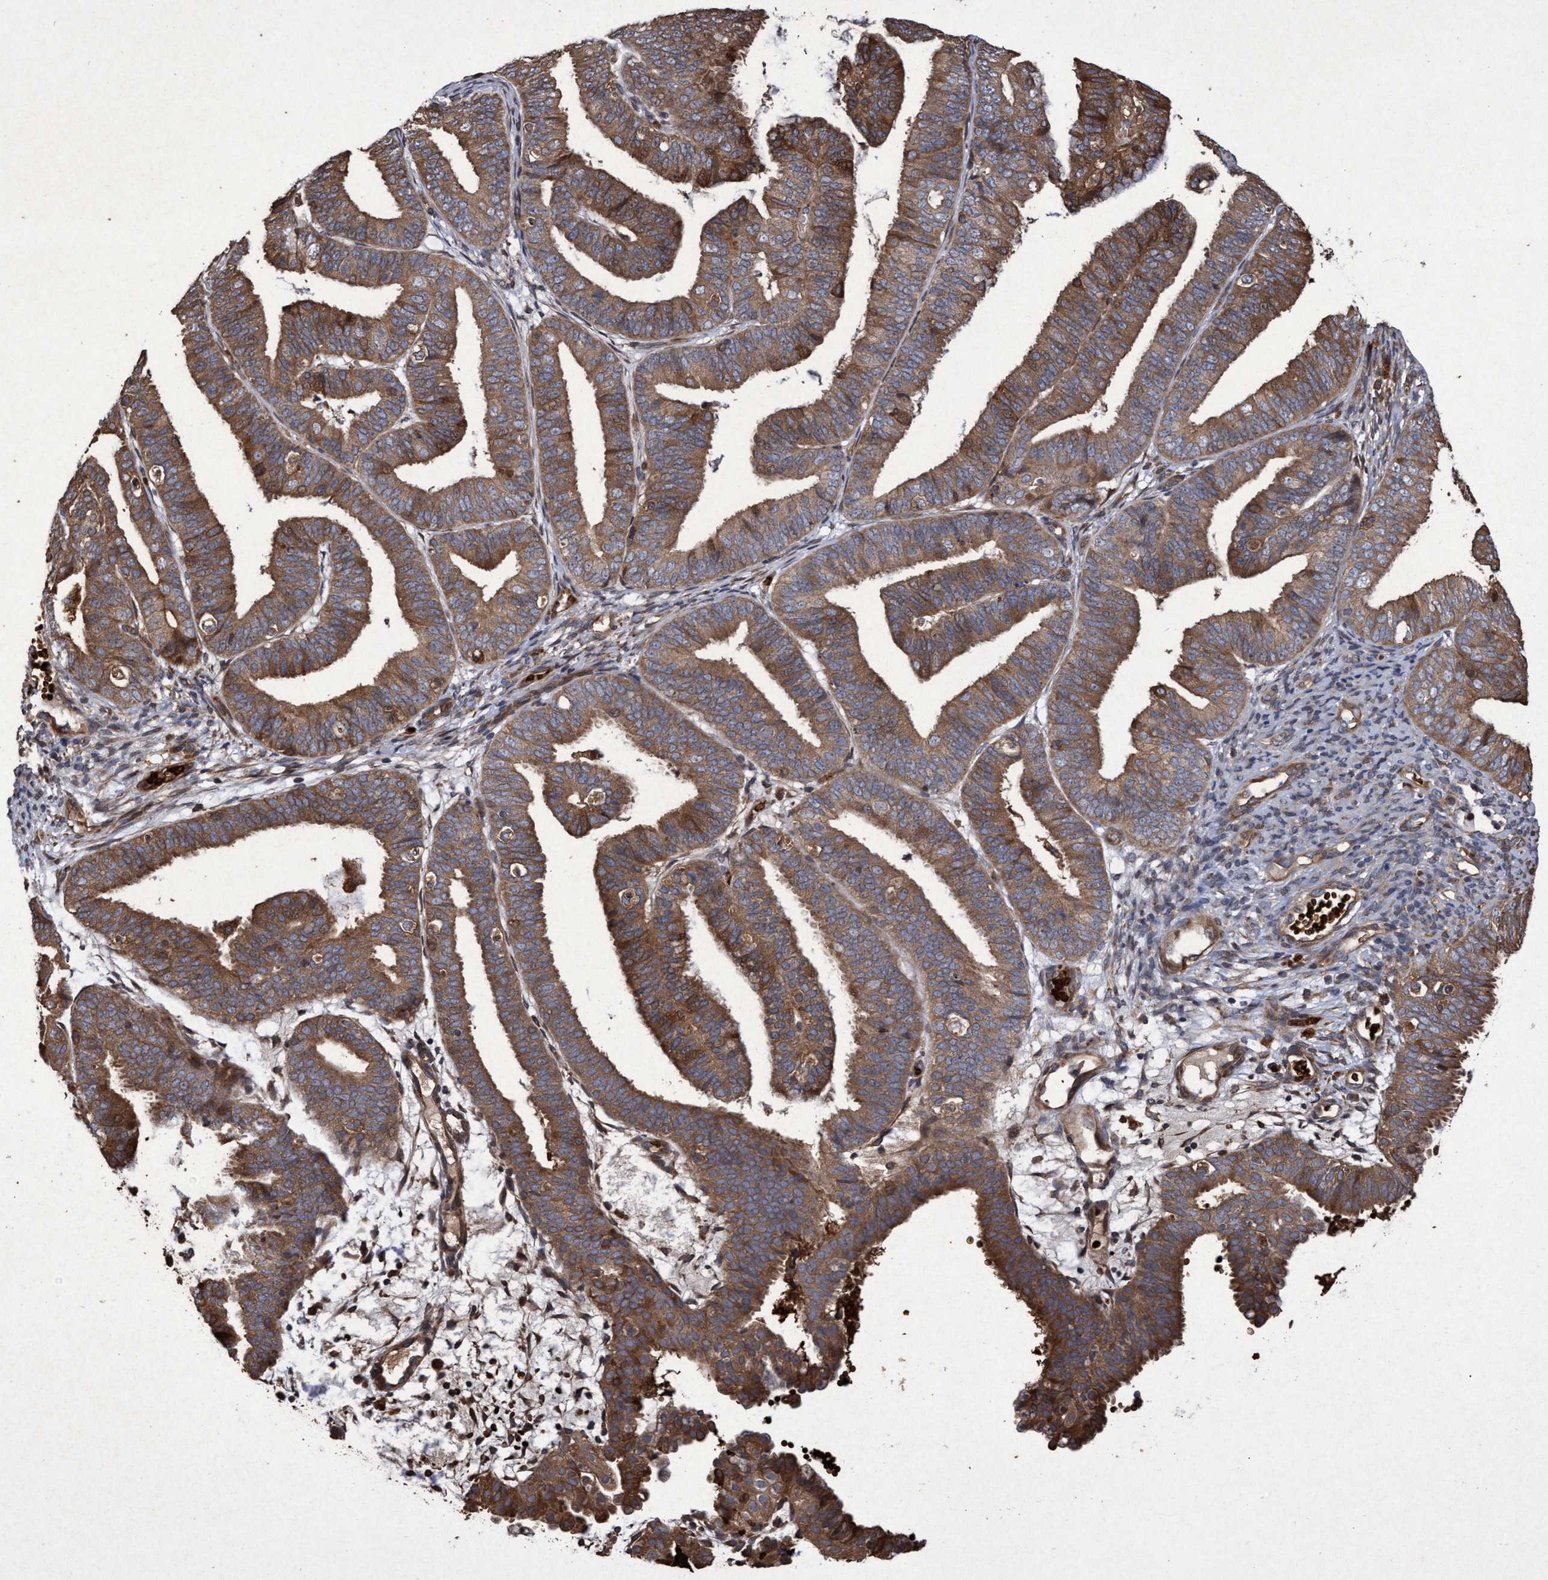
{"staining": {"intensity": "strong", "quantity": ">75%", "location": "cytoplasmic/membranous"}, "tissue": "endometrial cancer", "cell_type": "Tumor cells", "image_type": "cancer", "snomed": [{"axis": "morphology", "description": "Adenocarcinoma, NOS"}, {"axis": "topography", "description": "Endometrium"}], "caption": "A high-resolution photomicrograph shows immunohistochemistry (IHC) staining of endometrial cancer (adenocarcinoma), which demonstrates strong cytoplasmic/membranous expression in approximately >75% of tumor cells.", "gene": "CHMP6", "patient": {"sex": "female", "age": 63}}